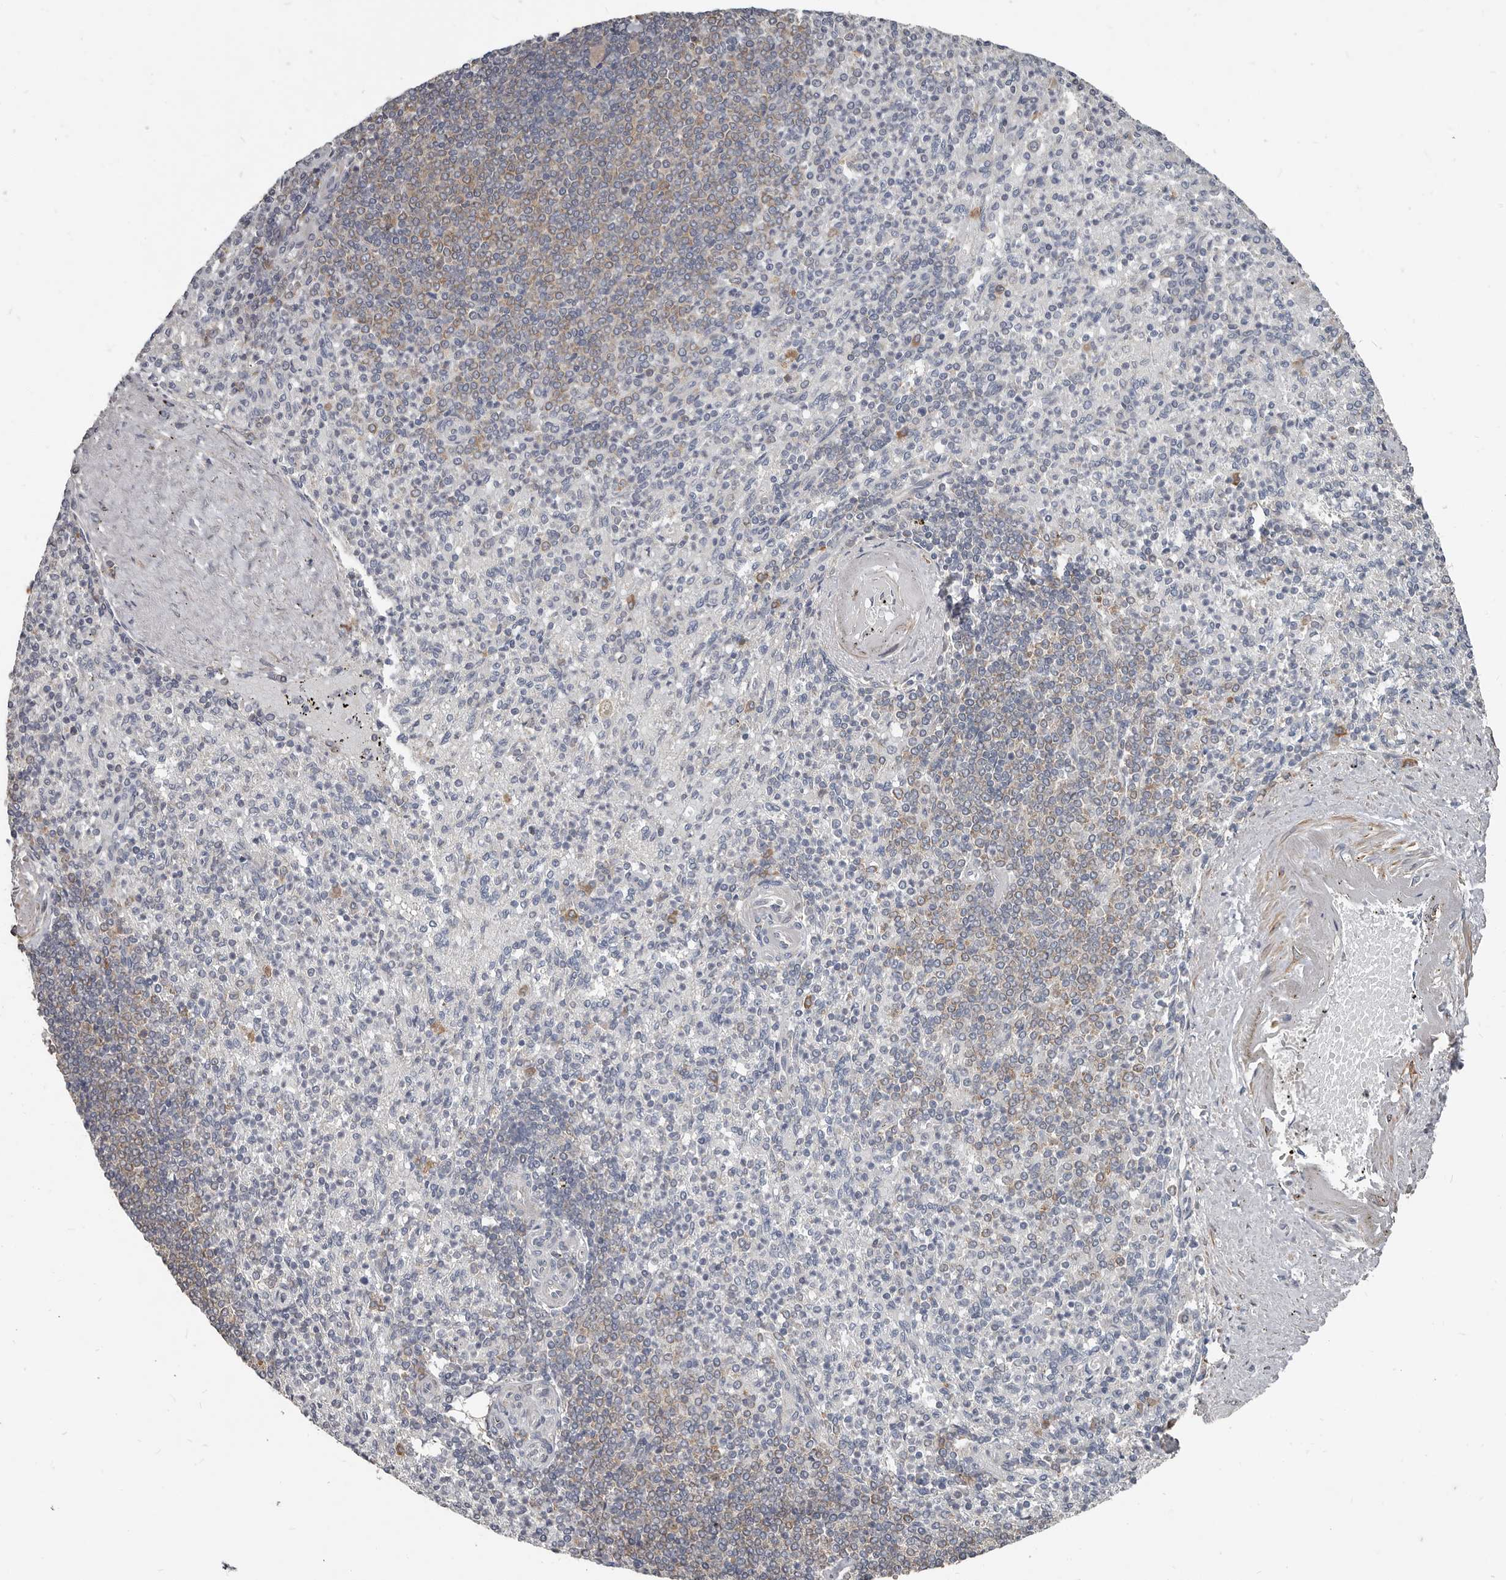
{"staining": {"intensity": "negative", "quantity": "none", "location": "none"}, "tissue": "spleen", "cell_type": "Cells in red pulp", "image_type": "normal", "snomed": [{"axis": "morphology", "description": "Normal tissue, NOS"}, {"axis": "topography", "description": "Spleen"}], "caption": "This is an immunohistochemistry (IHC) photomicrograph of normal spleen. There is no staining in cells in red pulp.", "gene": "AKNAD1", "patient": {"sex": "female", "age": 74}}